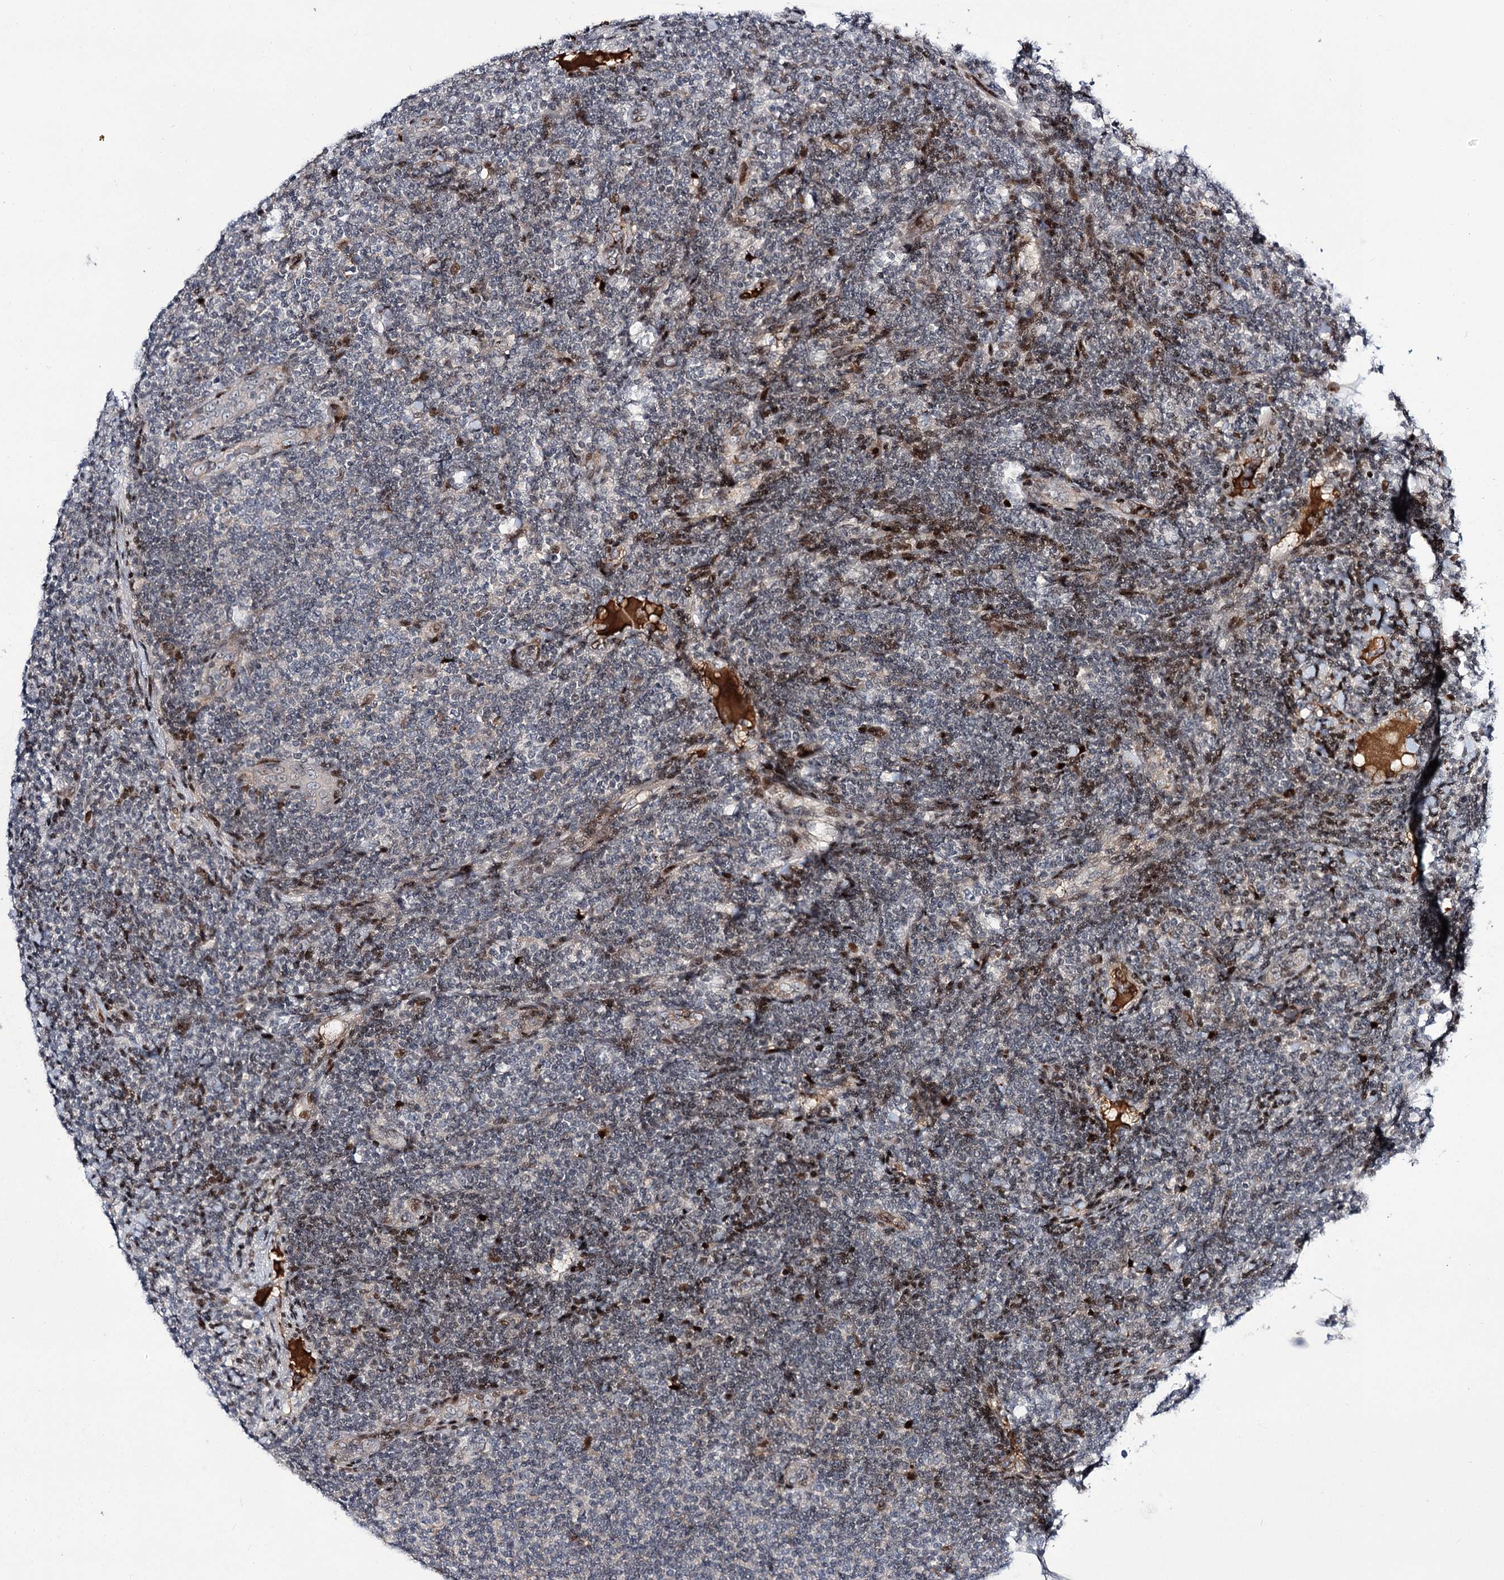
{"staining": {"intensity": "negative", "quantity": "none", "location": "none"}, "tissue": "lymphoma", "cell_type": "Tumor cells", "image_type": "cancer", "snomed": [{"axis": "morphology", "description": "Malignant lymphoma, non-Hodgkin's type, Low grade"}, {"axis": "topography", "description": "Lymph node"}], "caption": "IHC photomicrograph of malignant lymphoma, non-Hodgkin's type (low-grade) stained for a protein (brown), which reveals no expression in tumor cells.", "gene": "ITFG2", "patient": {"sex": "male", "age": 66}}